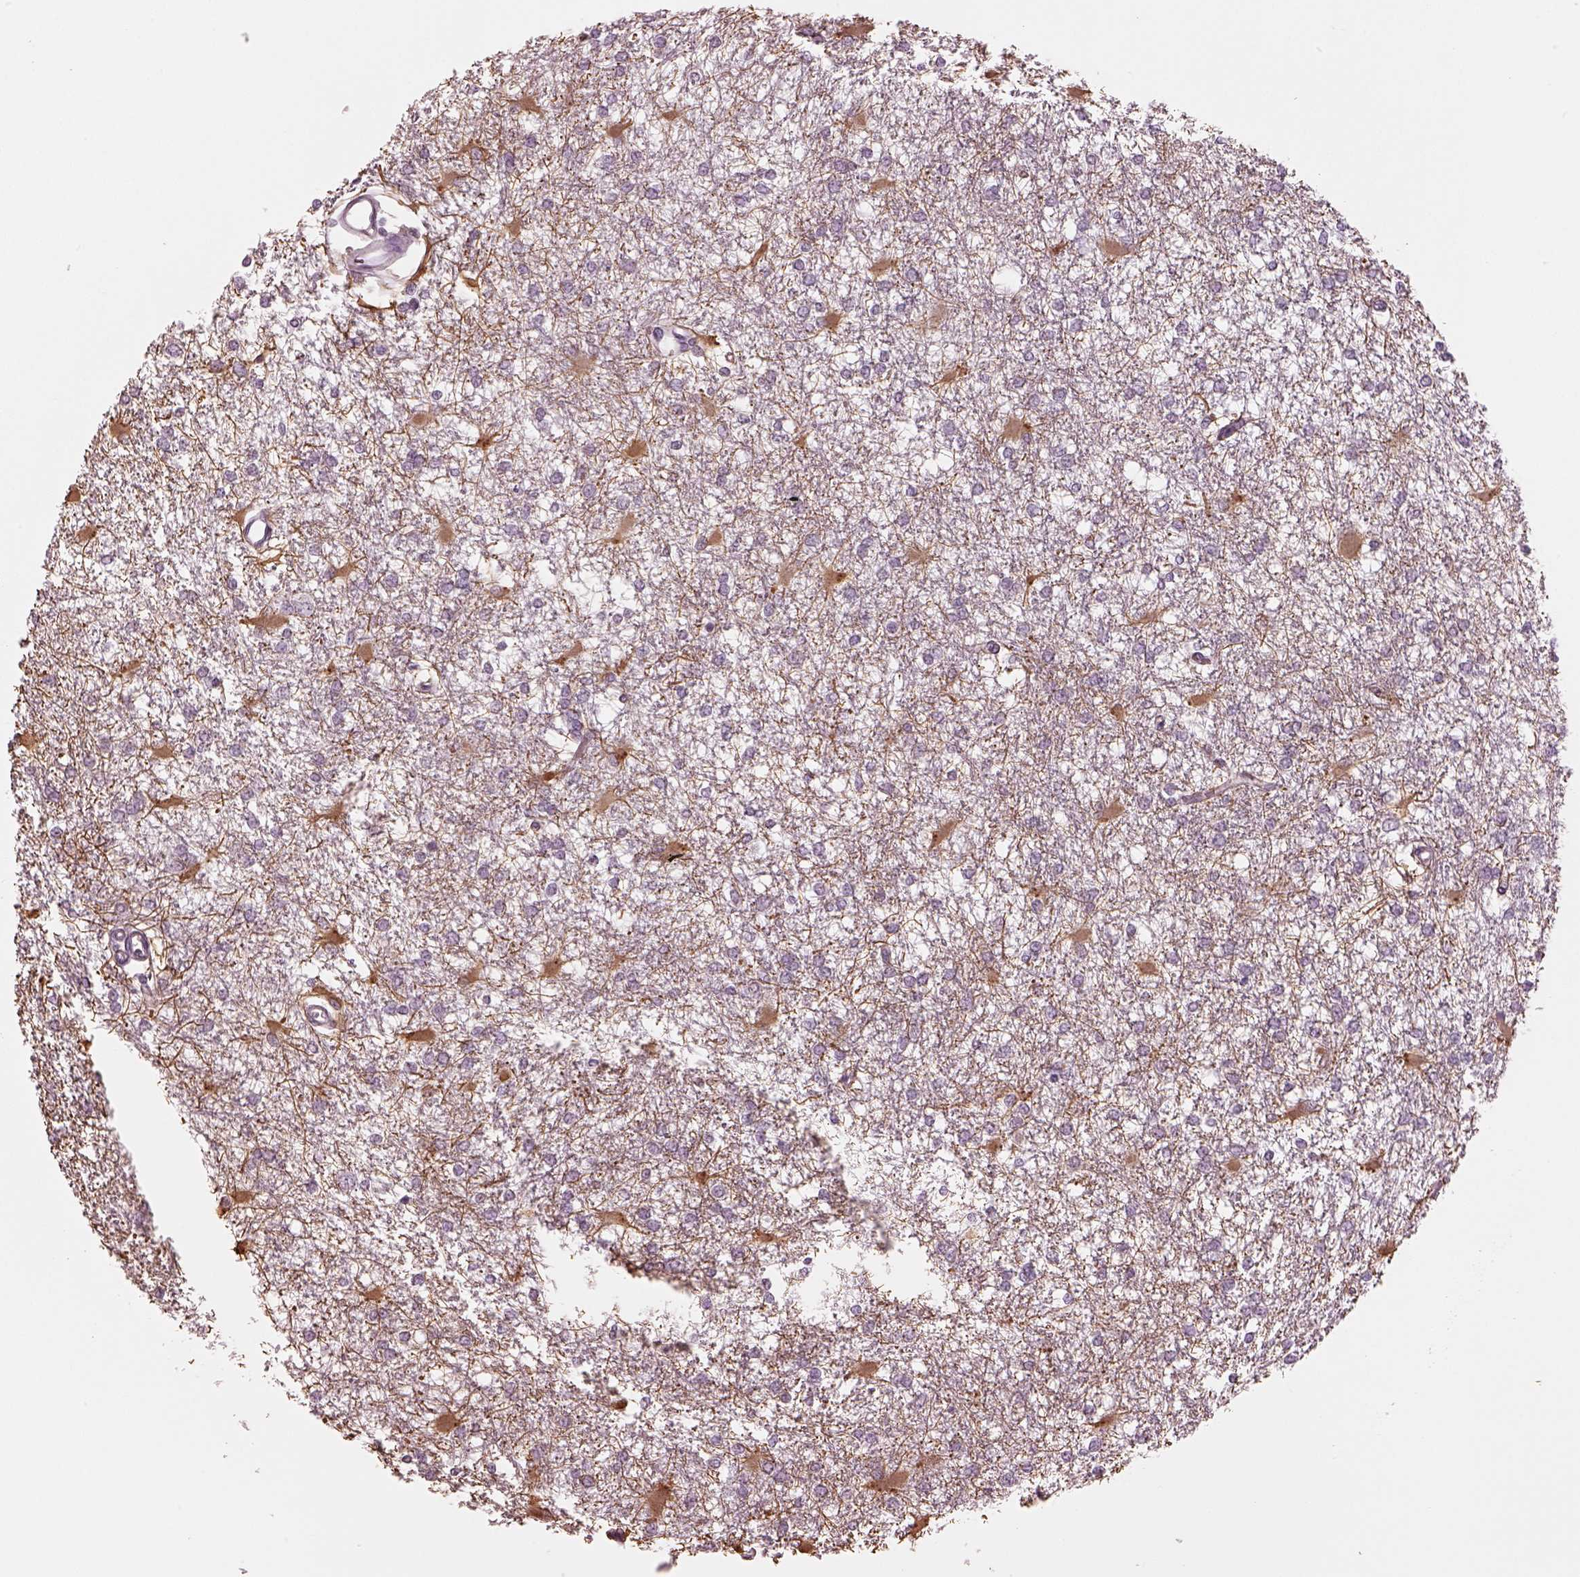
{"staining": {"intensity": "negative", "quantity": "none", "location": "none"}, "tissue": "glioma", "cell_type": "Tumor cells", "image_type": "cancer", "snomed": [{"axis": "morphology", "description": "Glioma, malignant, High grade"}, {"axis": "topography", "description": "Cerebral cortex"}], "caption": "High magnification brightfield microscopy of glioma stained with DAB (brown) and counterstained with hematoxylin (blue): tumor cells show no significant staining.", "gene": "MIA", "patient": {"sex": "male", "age": 79}}